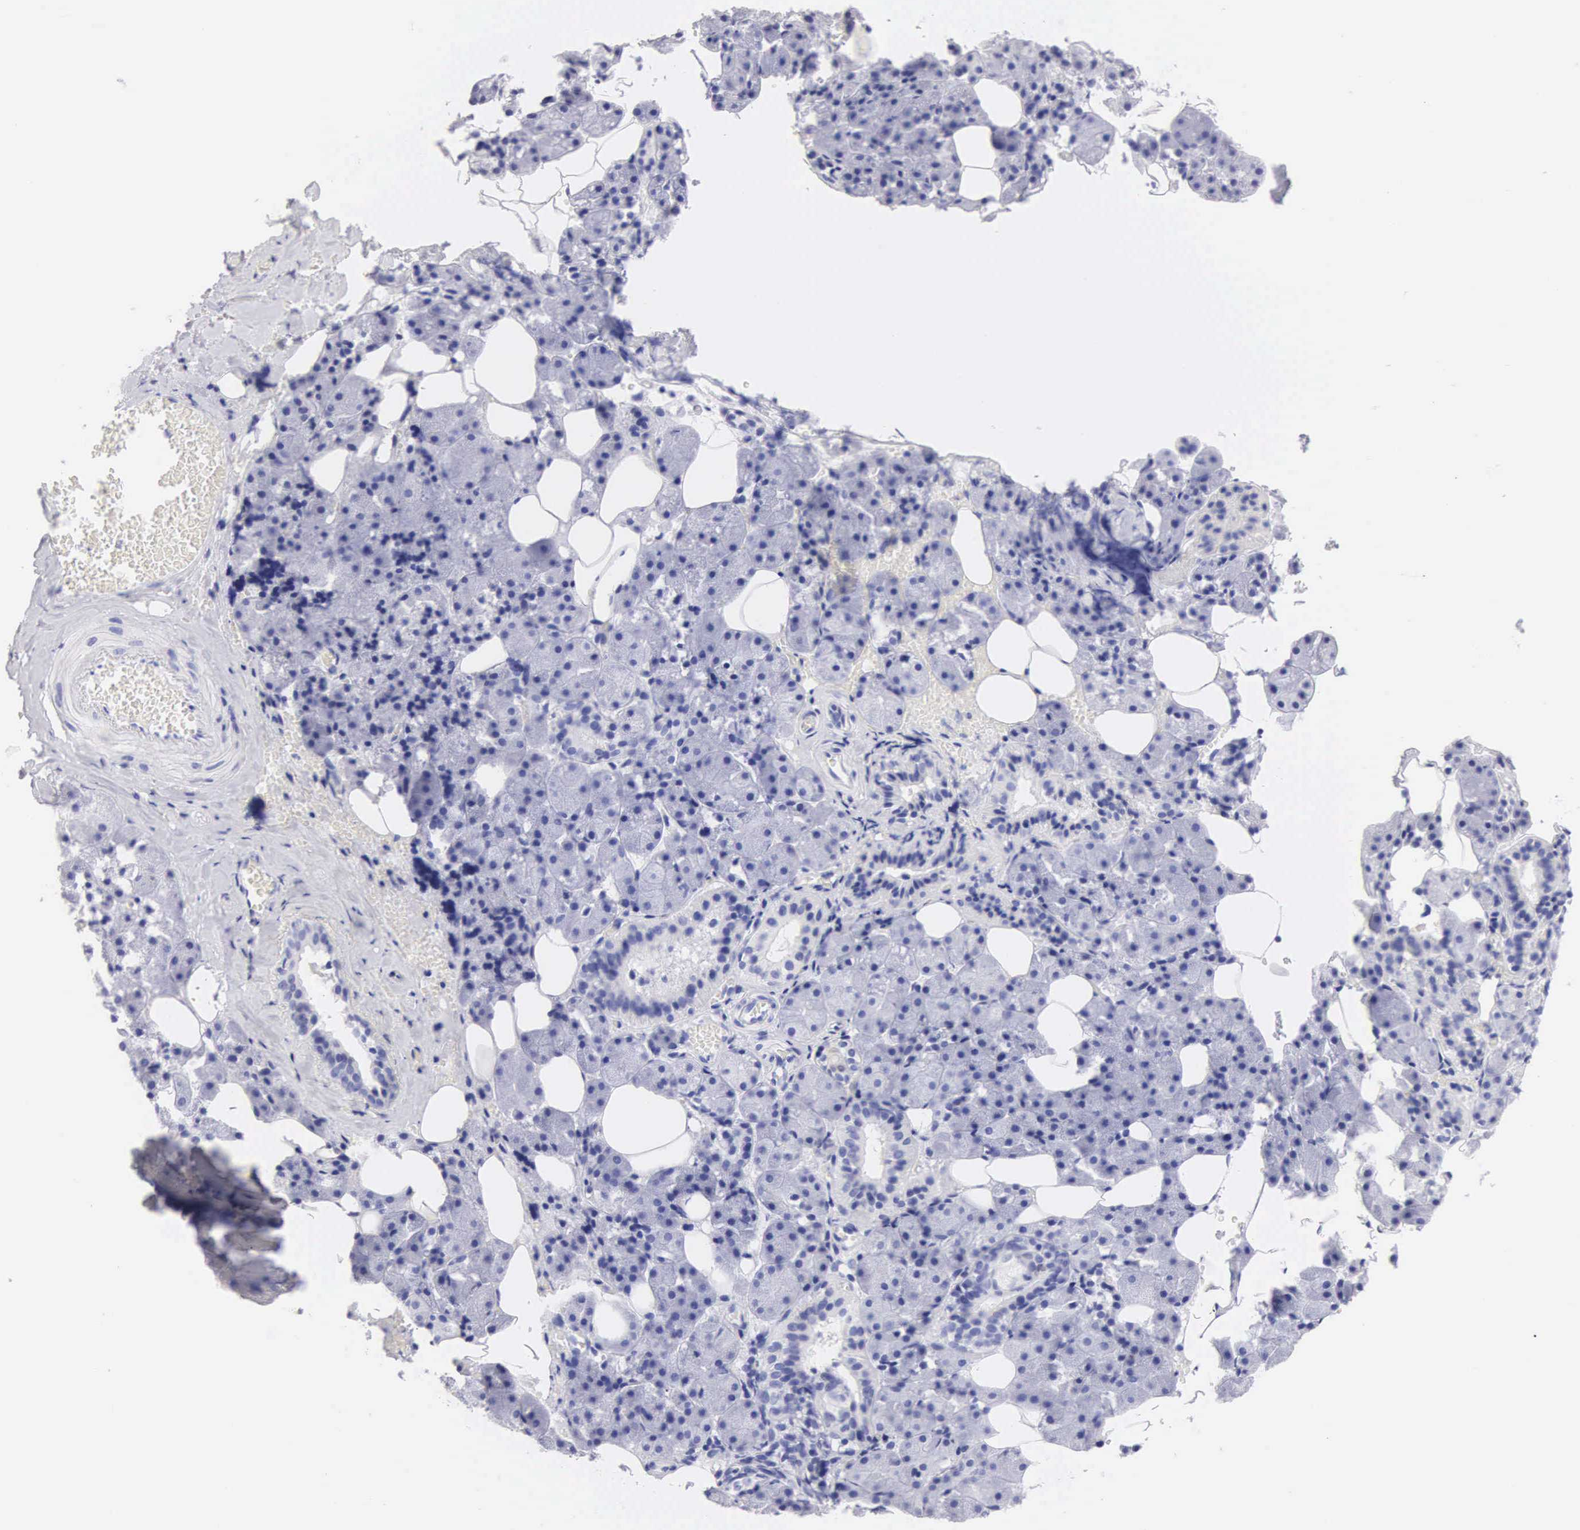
{"staining": {"intensity": "negative", "quantity": "none", "location": "none"}, "tissue": "salivary gland", "cell_type": "Glandular cells", "image_type": "normal", "snomed": [{"axis": "morphology", "description": "Normal tissue, NOS"}, {"axis": "topography", "description": "Salivary gland"}], "caption": "Glandular cells show no significant protein staining in normal salivary gland. The staining is performed using DAB (3,3'-diaminobenzidine) brown chromogen with nuclei counter-stained in using hematoxylin.", "gene": "CDKN2A", "patient": {"sex": "female", "age": 55}}